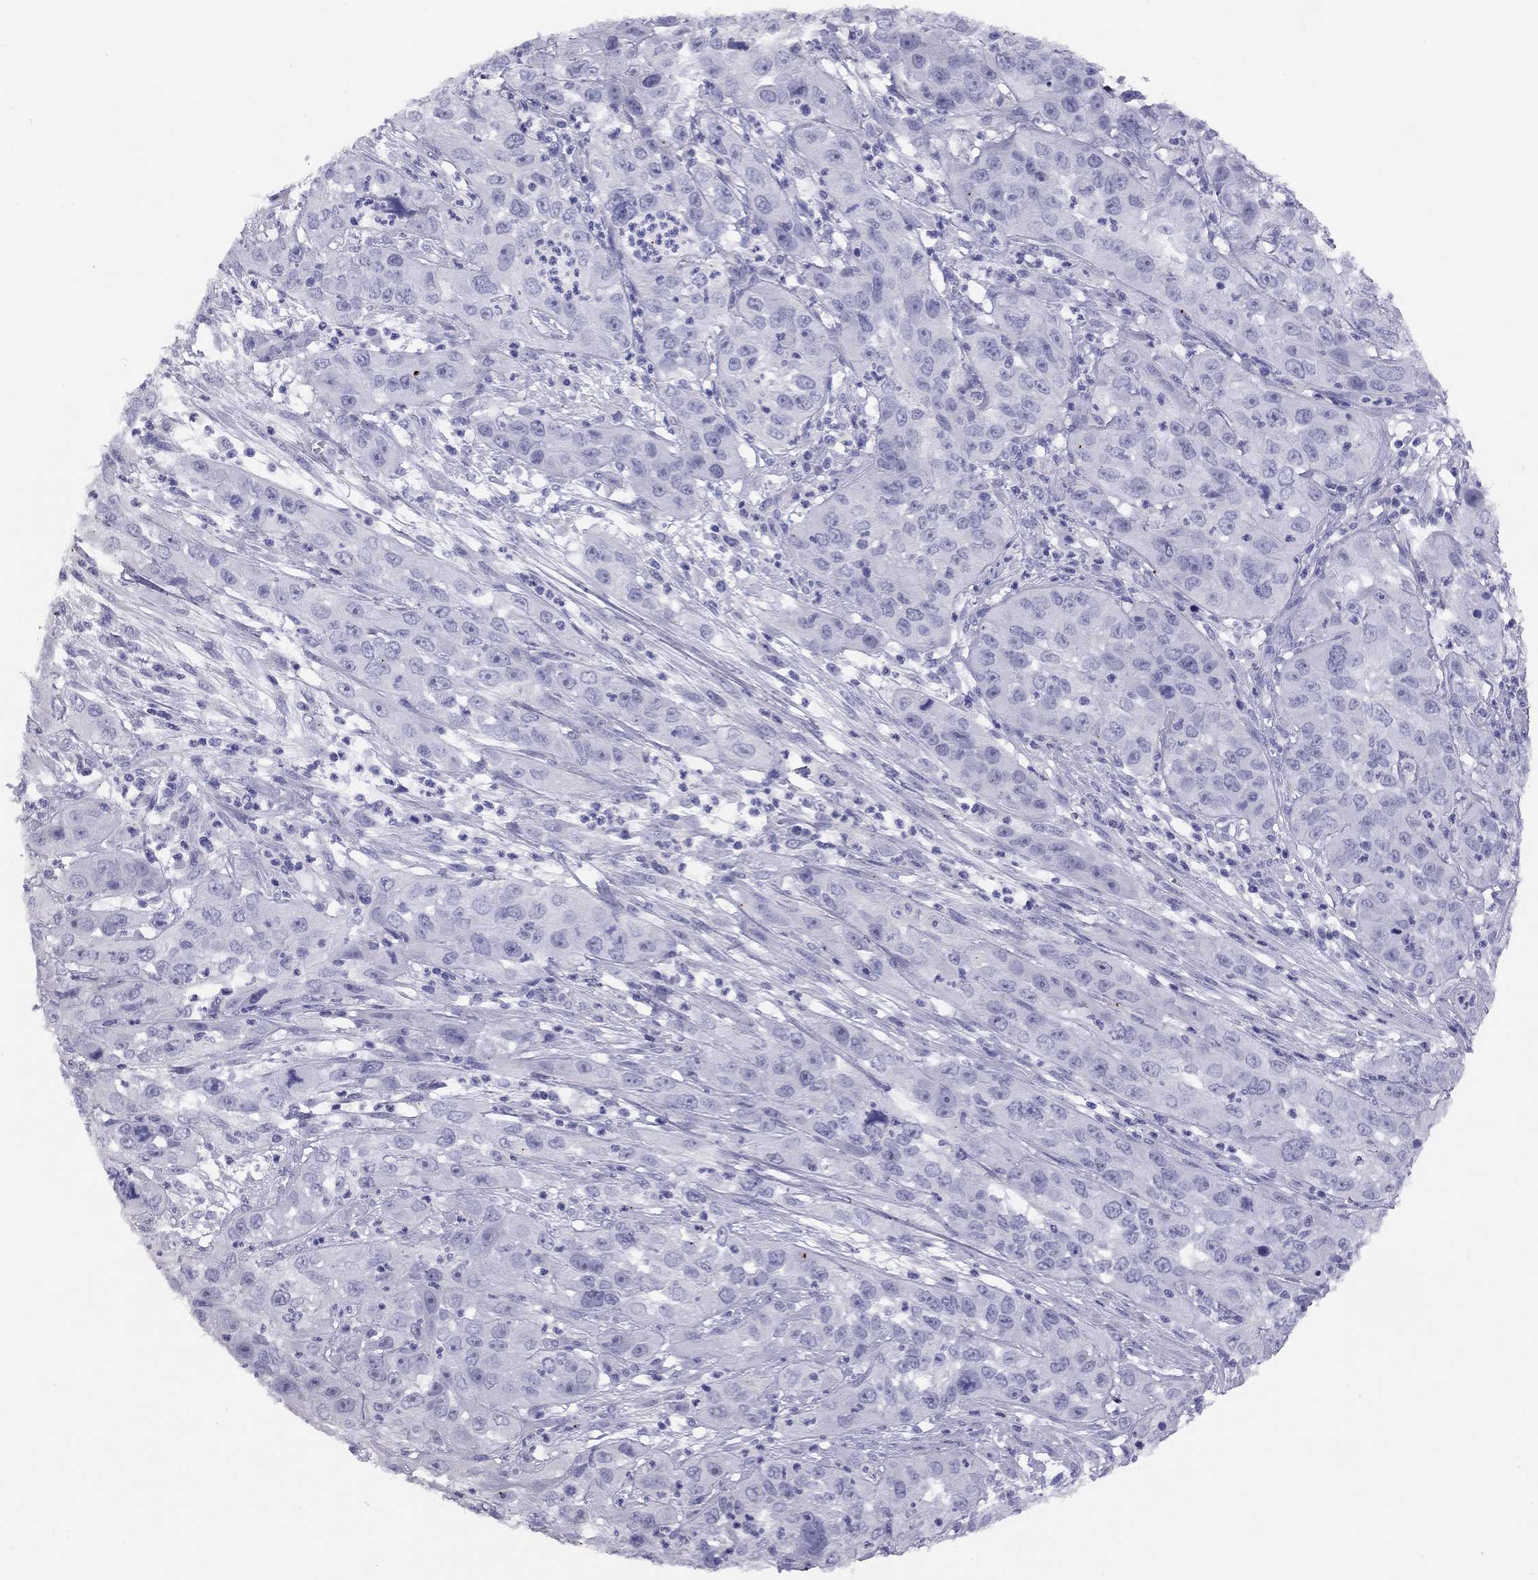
{"staining": {"intensity": "negative", "quantity": "none", "location": "none"}, "tissue": "cervical cancer", "cell_type": "Tumor cells", "image_type": "cancer", "snomed": [{"axis": "morphology", "description": "Squamous cell carcinoma, NOS"}, {"axis": "topography", "description": "Cervix"}], "caption": "Cervical cancer (squamous cell carcinoma) stained for a protein using immunohistochemistry reveals no staining tumor cells.", "gene": "LRIT2", "patient": {"sex": "female", "age": 32}}